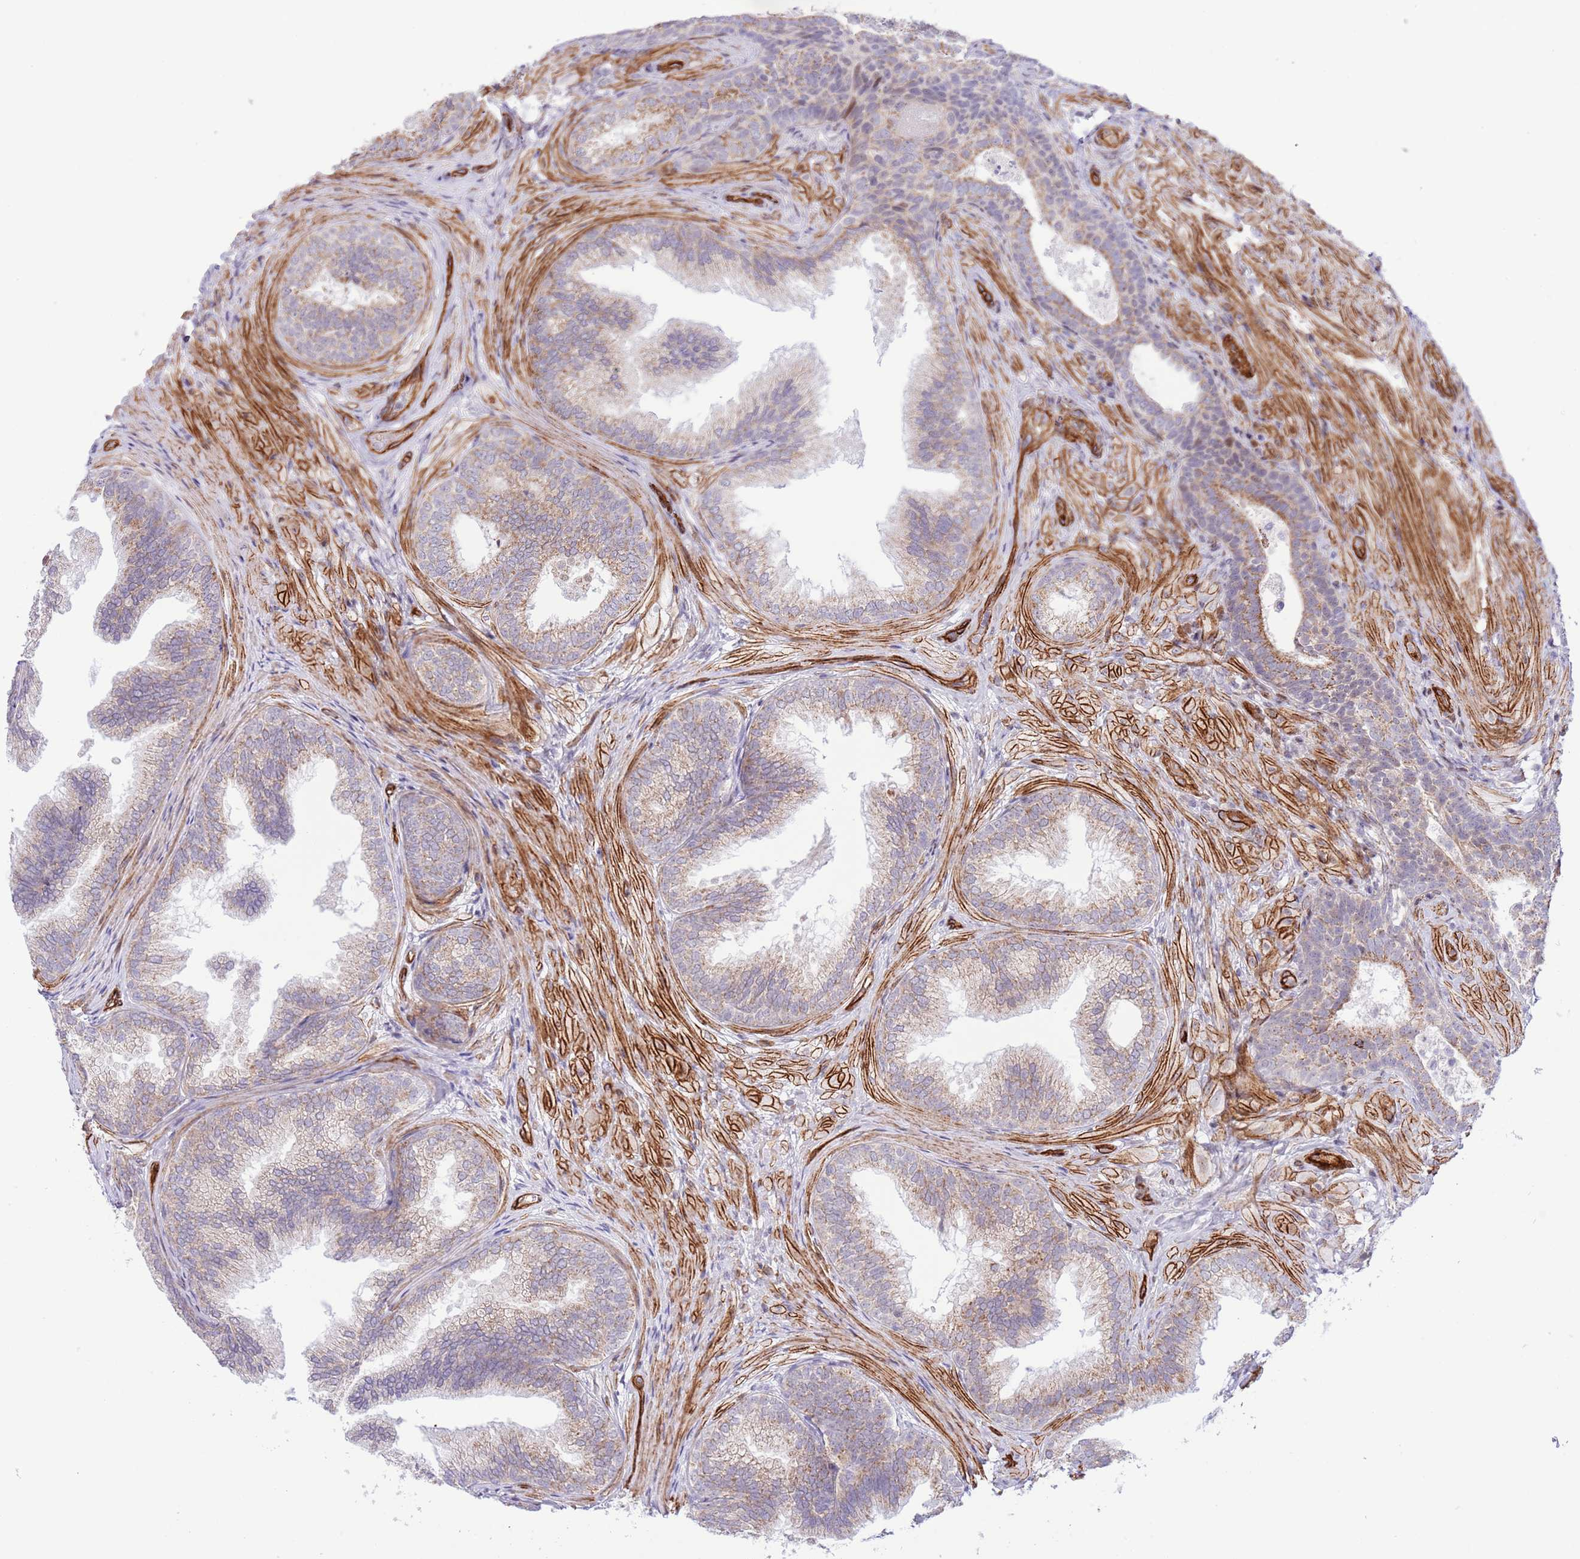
{"staining": {"intensity": "moderate", "quantity": "25%-75%", "location": "cytoplasmic/membranous"}, "tissue": "prostate", "cell_type": "Glandular cells", "image_type": "normal", "snomed": [{"axis": "morphology", "description": "Normal tissue, NOS"}, {"axis": "topography", "description": "Prostate"}], "caption": "Immunohistochemistry (IHC) of benign prostate demonstrates medium levels of moderate cytoplasmic/membranous staining in approximately 25%-75% of glandular cells. (DAB (3,3'-diaminobenzidine) IHC, brown staining for protein, blue staining for nuclei).", "gene": "NEK3", "patient": {"sex": "male", "age": 76}}